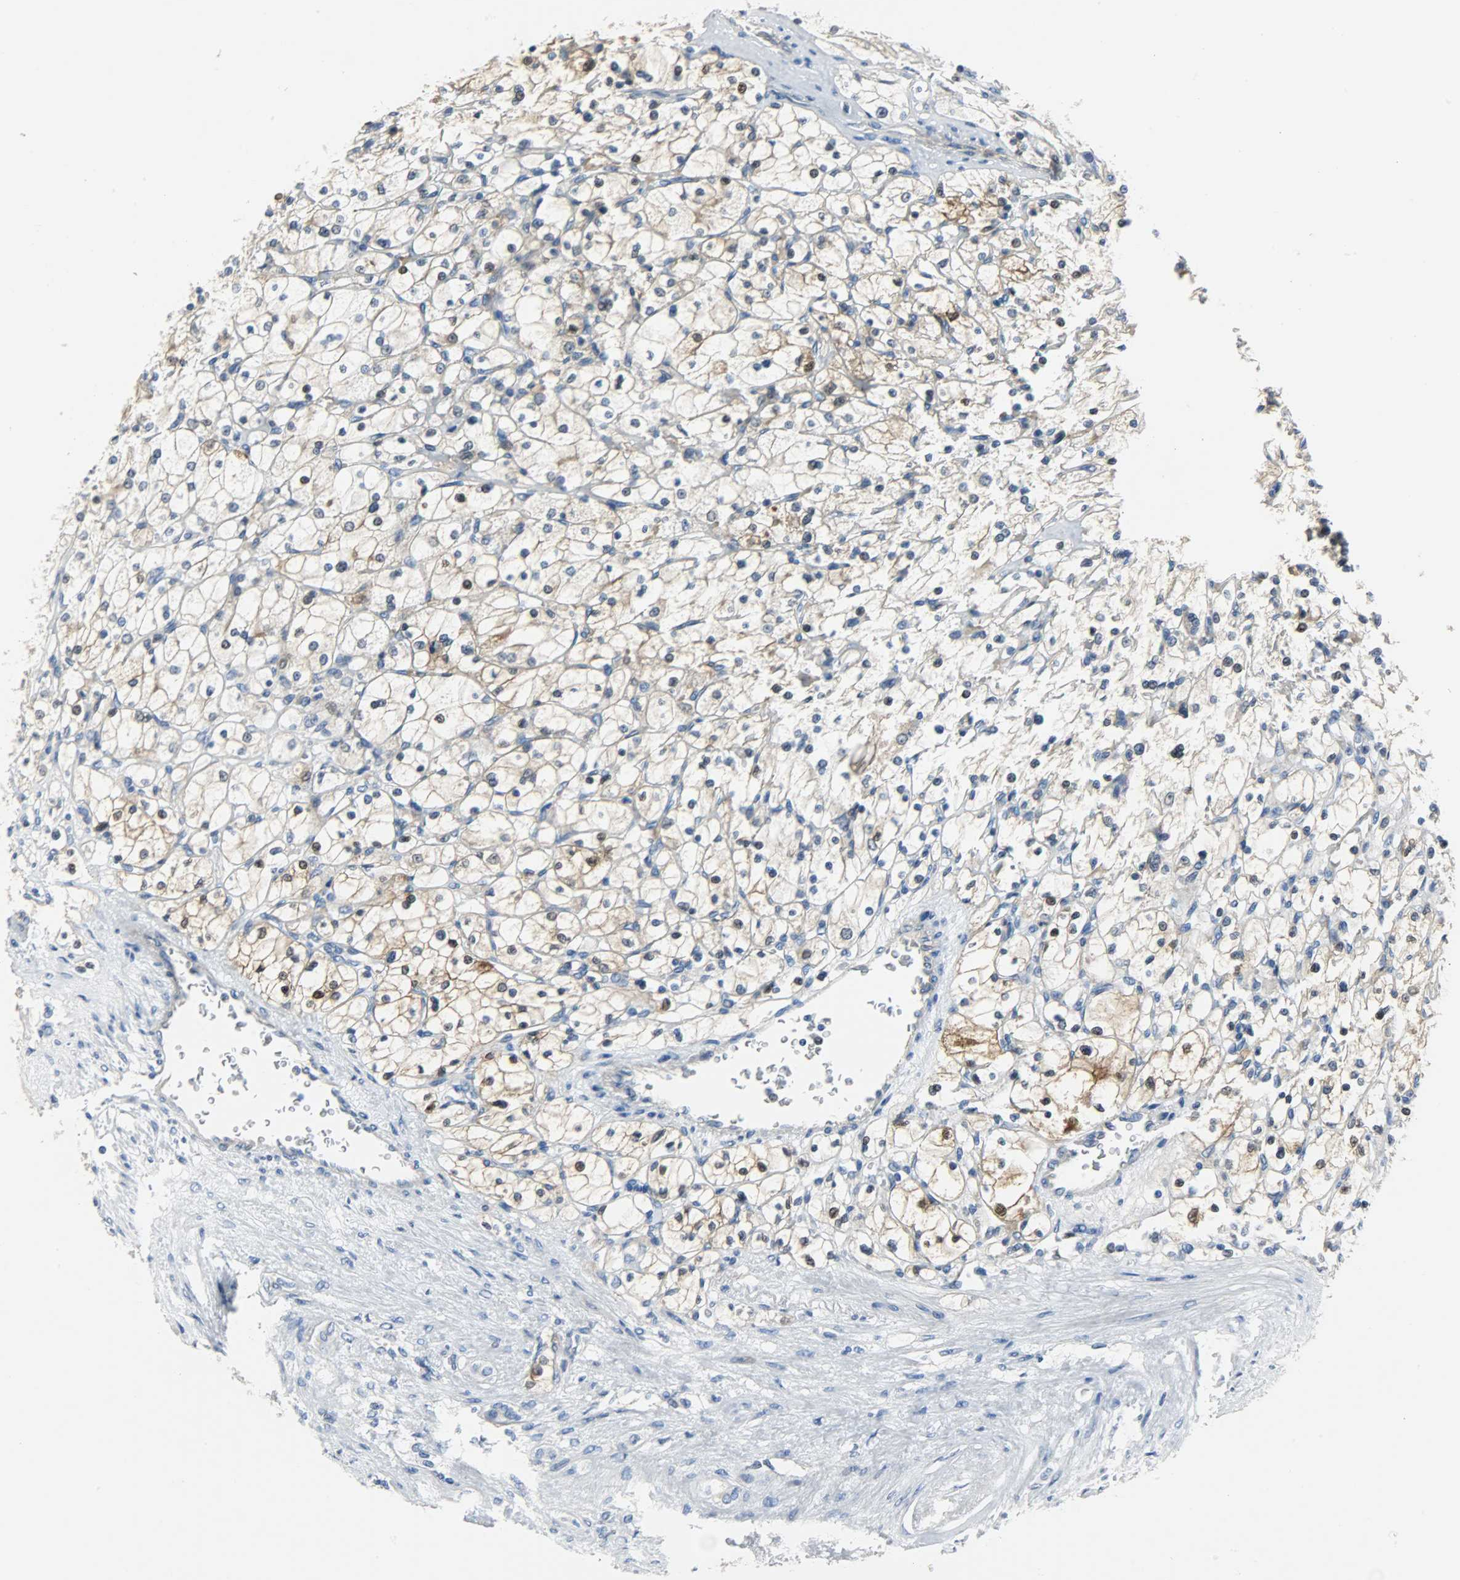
{"staining": {"intensity": "weak", "quantity": "25%-75%", "location": "cytoplasmic/membranous,nuclear"}, "tissue": "renal cancer", "cell_type": "Tumor cells", "image_type": "cancer", "snomed": [{"axis": "morphology", "description": "Adenocarcinoma, NOS"}, {"axis": "topography", "description": "Kidney"}], "caption": "Protein staining exhibits weak cytoplasmic/membranous and nuclear positivity in approximately 25%-75% of tumor cells in renal cancer (adenocarcinoma).", "gene": "EIF4EBP1", "patient": {"sex": "female", "age": 83}}